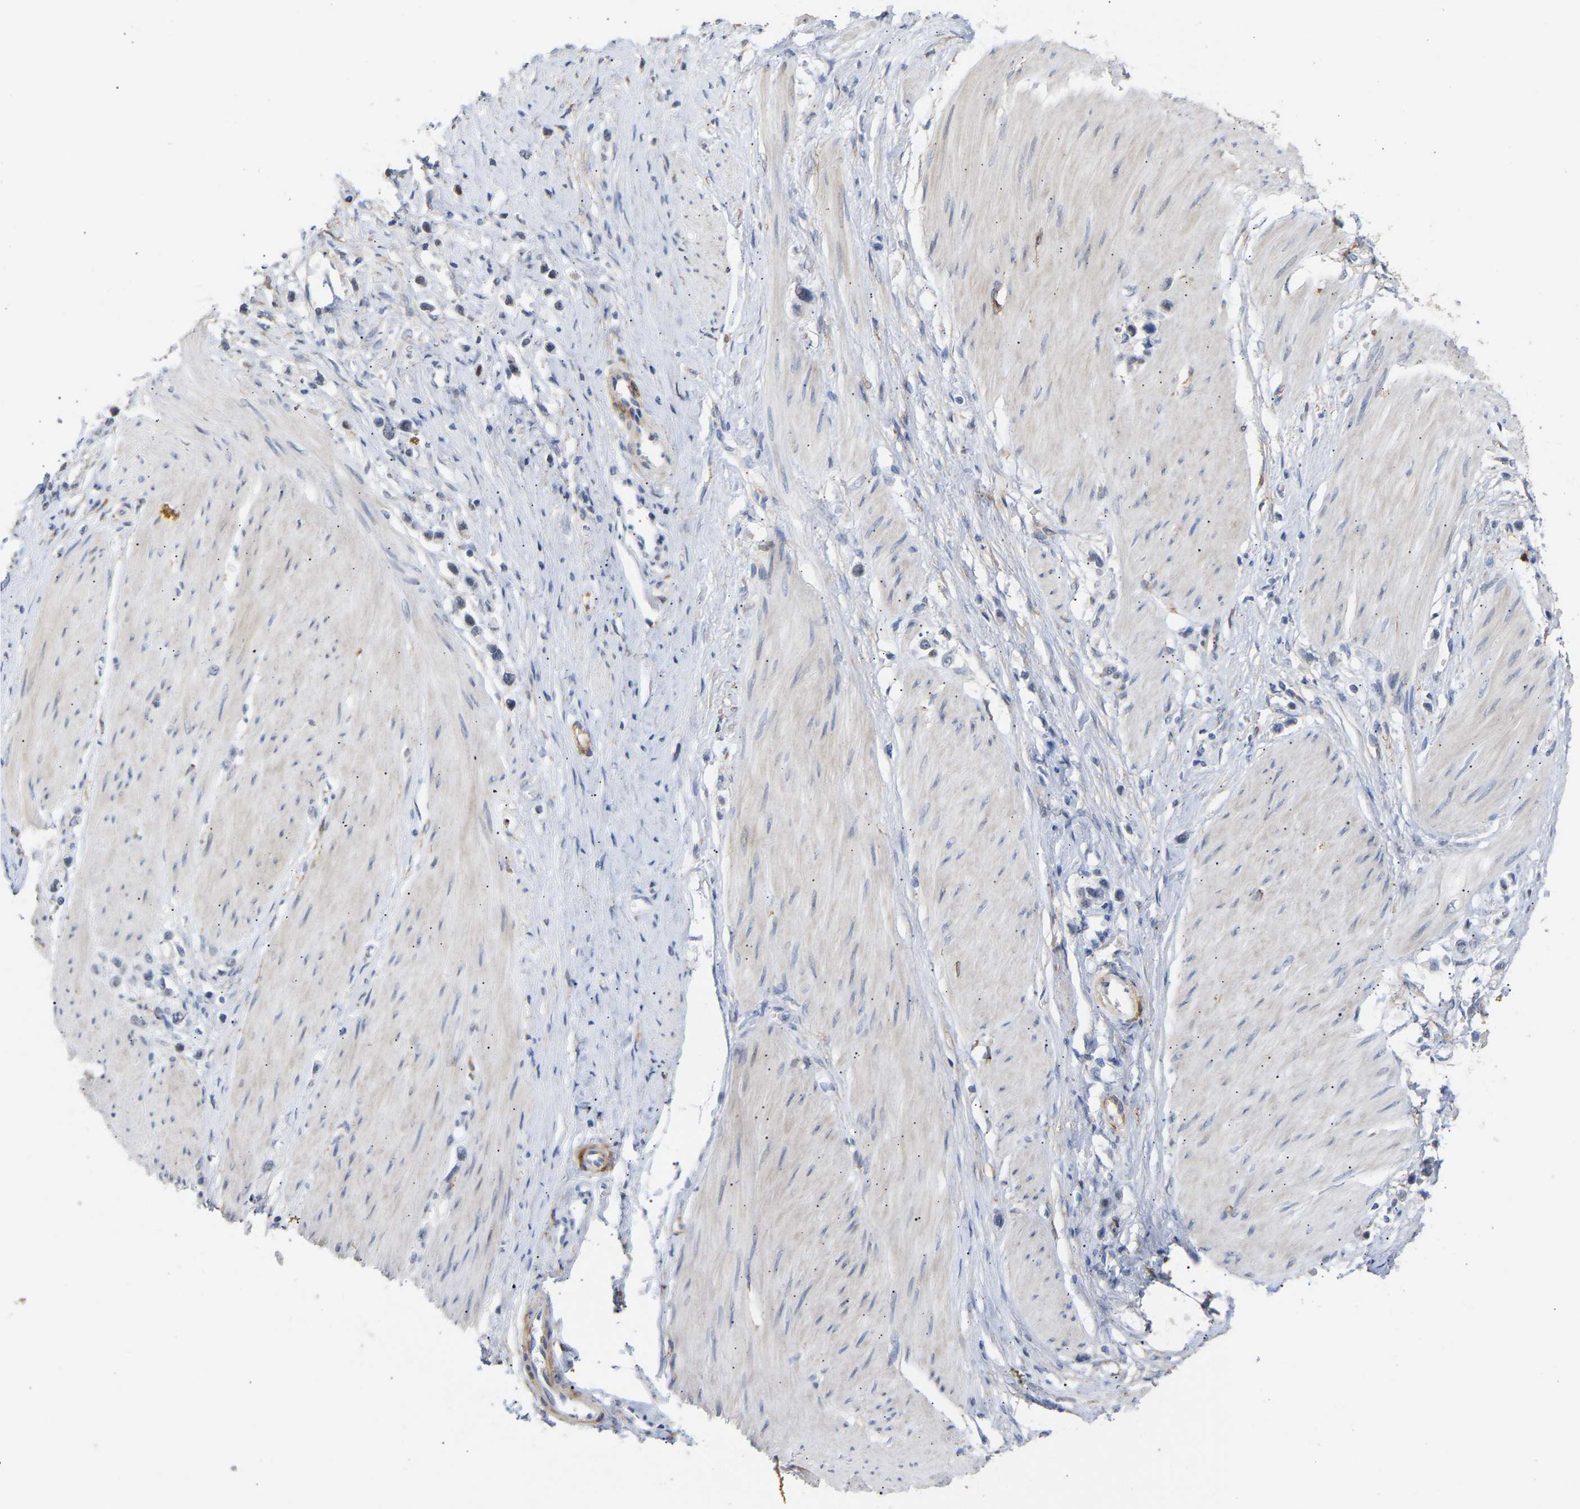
{"staining": {"intensity": "weak", "quantity": "<25%", "location": "nuclear"}, "tissue": "stomach cancer", "cell_type": "Tumor cells", "image_type": "cancer", "snomed": [{"axis": "morphology", "description": "Adenocarcinoma, NOS"}, {"axis": "topography", "description": "Stomach"}], "caption": "Micrograph shows no protein positivity in tumor cells of stomach adenocarcinoma tissue.", "gene": "AMPH", "patient": {"sex": "female", "age": 65}}